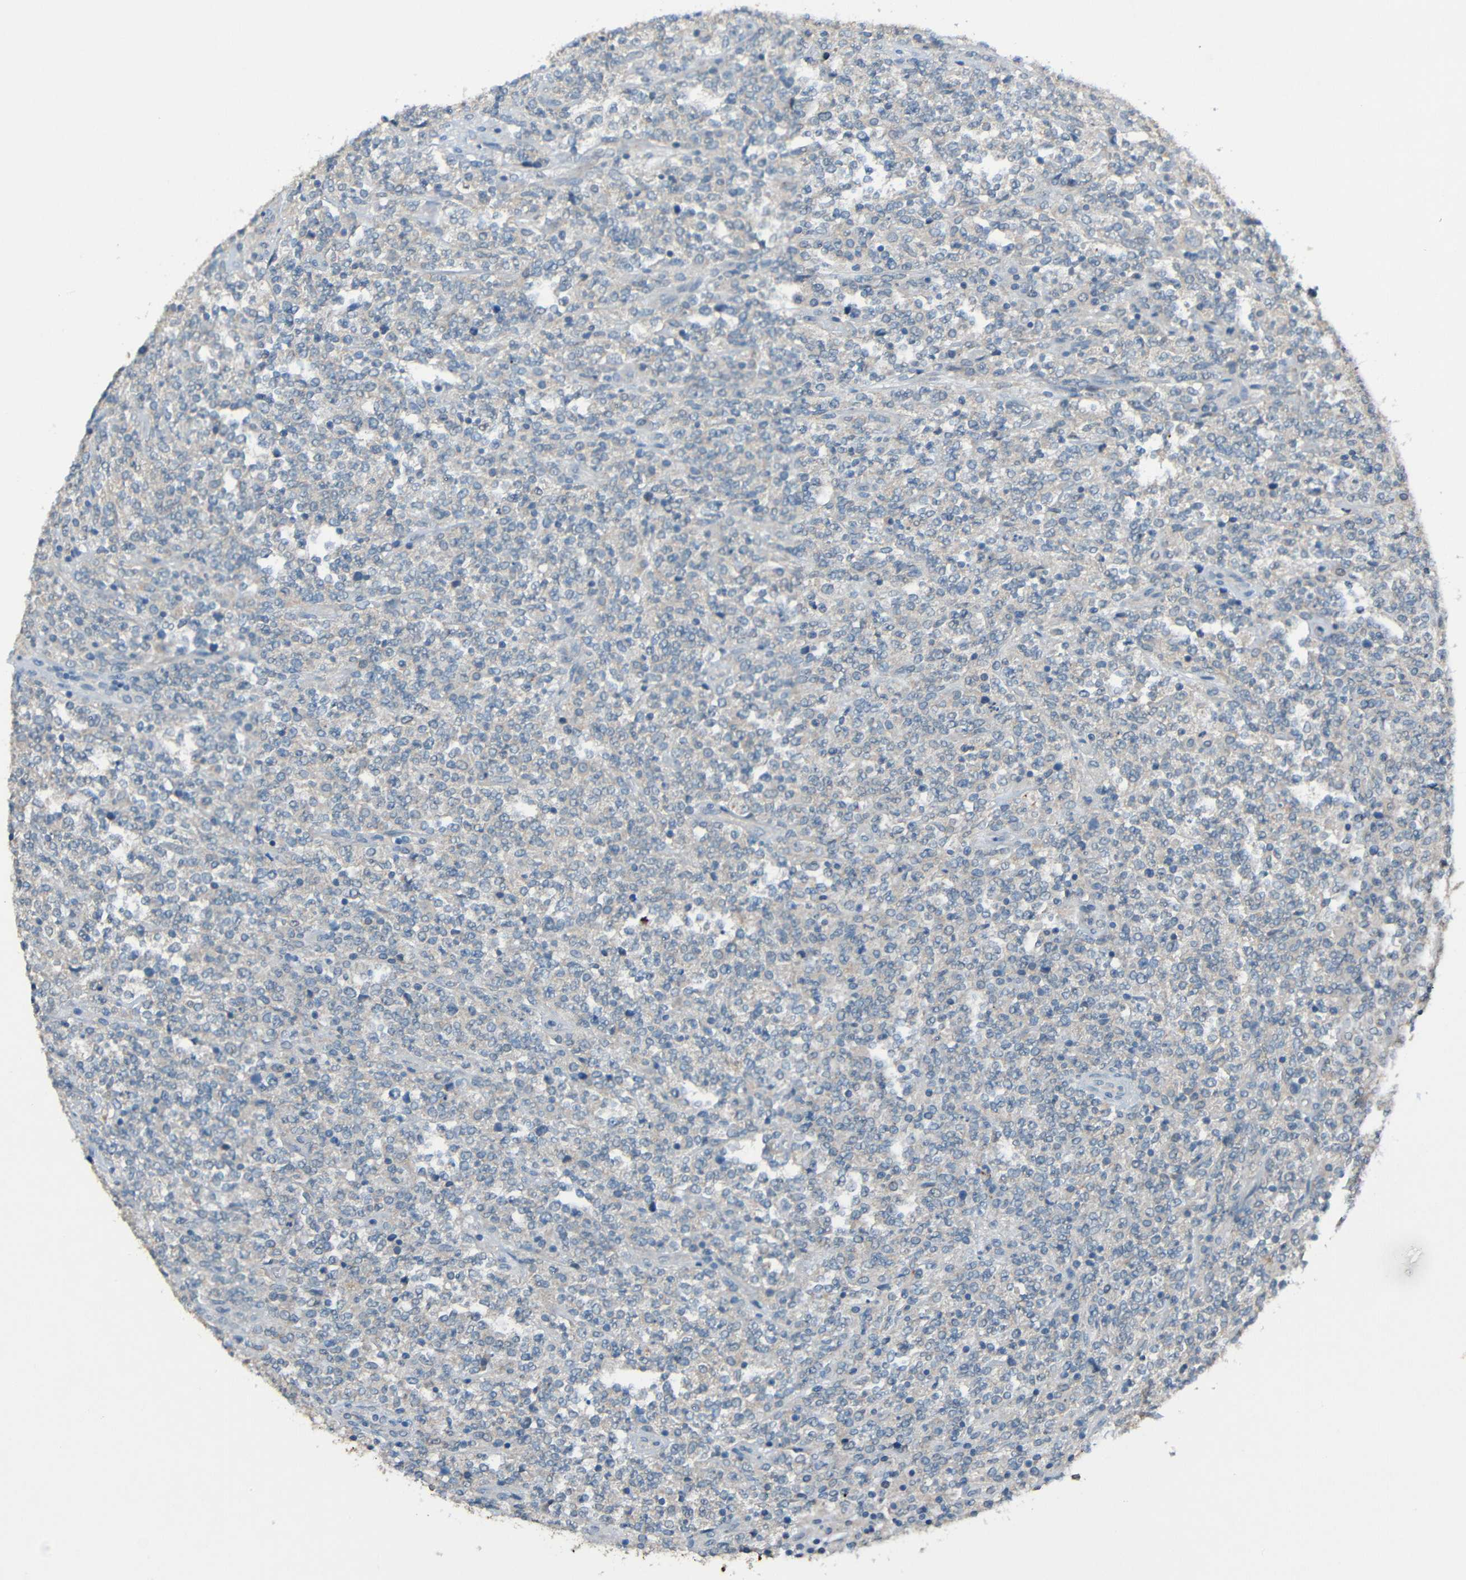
{"staining": {"intensity": "weak", "quantity": "<25%", "location": "cytoplasmic/membranous"}, "tissue": "lymphoma", "cell_type": "Tumor cells", "image_type": "cancer", "snomed": [{"axis": "morphology", "description": "Malignant lymphoma, non-Hodgkin's type, High grade"}, {"axis": "topography", "description": "Soft tissue"}], "caption": "DAB immunohistochemical staining of human high-grade malignant lymphoma, non-Hodgkin's type demonstrates no significant expression in tumor cells.", "gene": "LRRC70", "patient": {"sex": "male", "age": 18}}